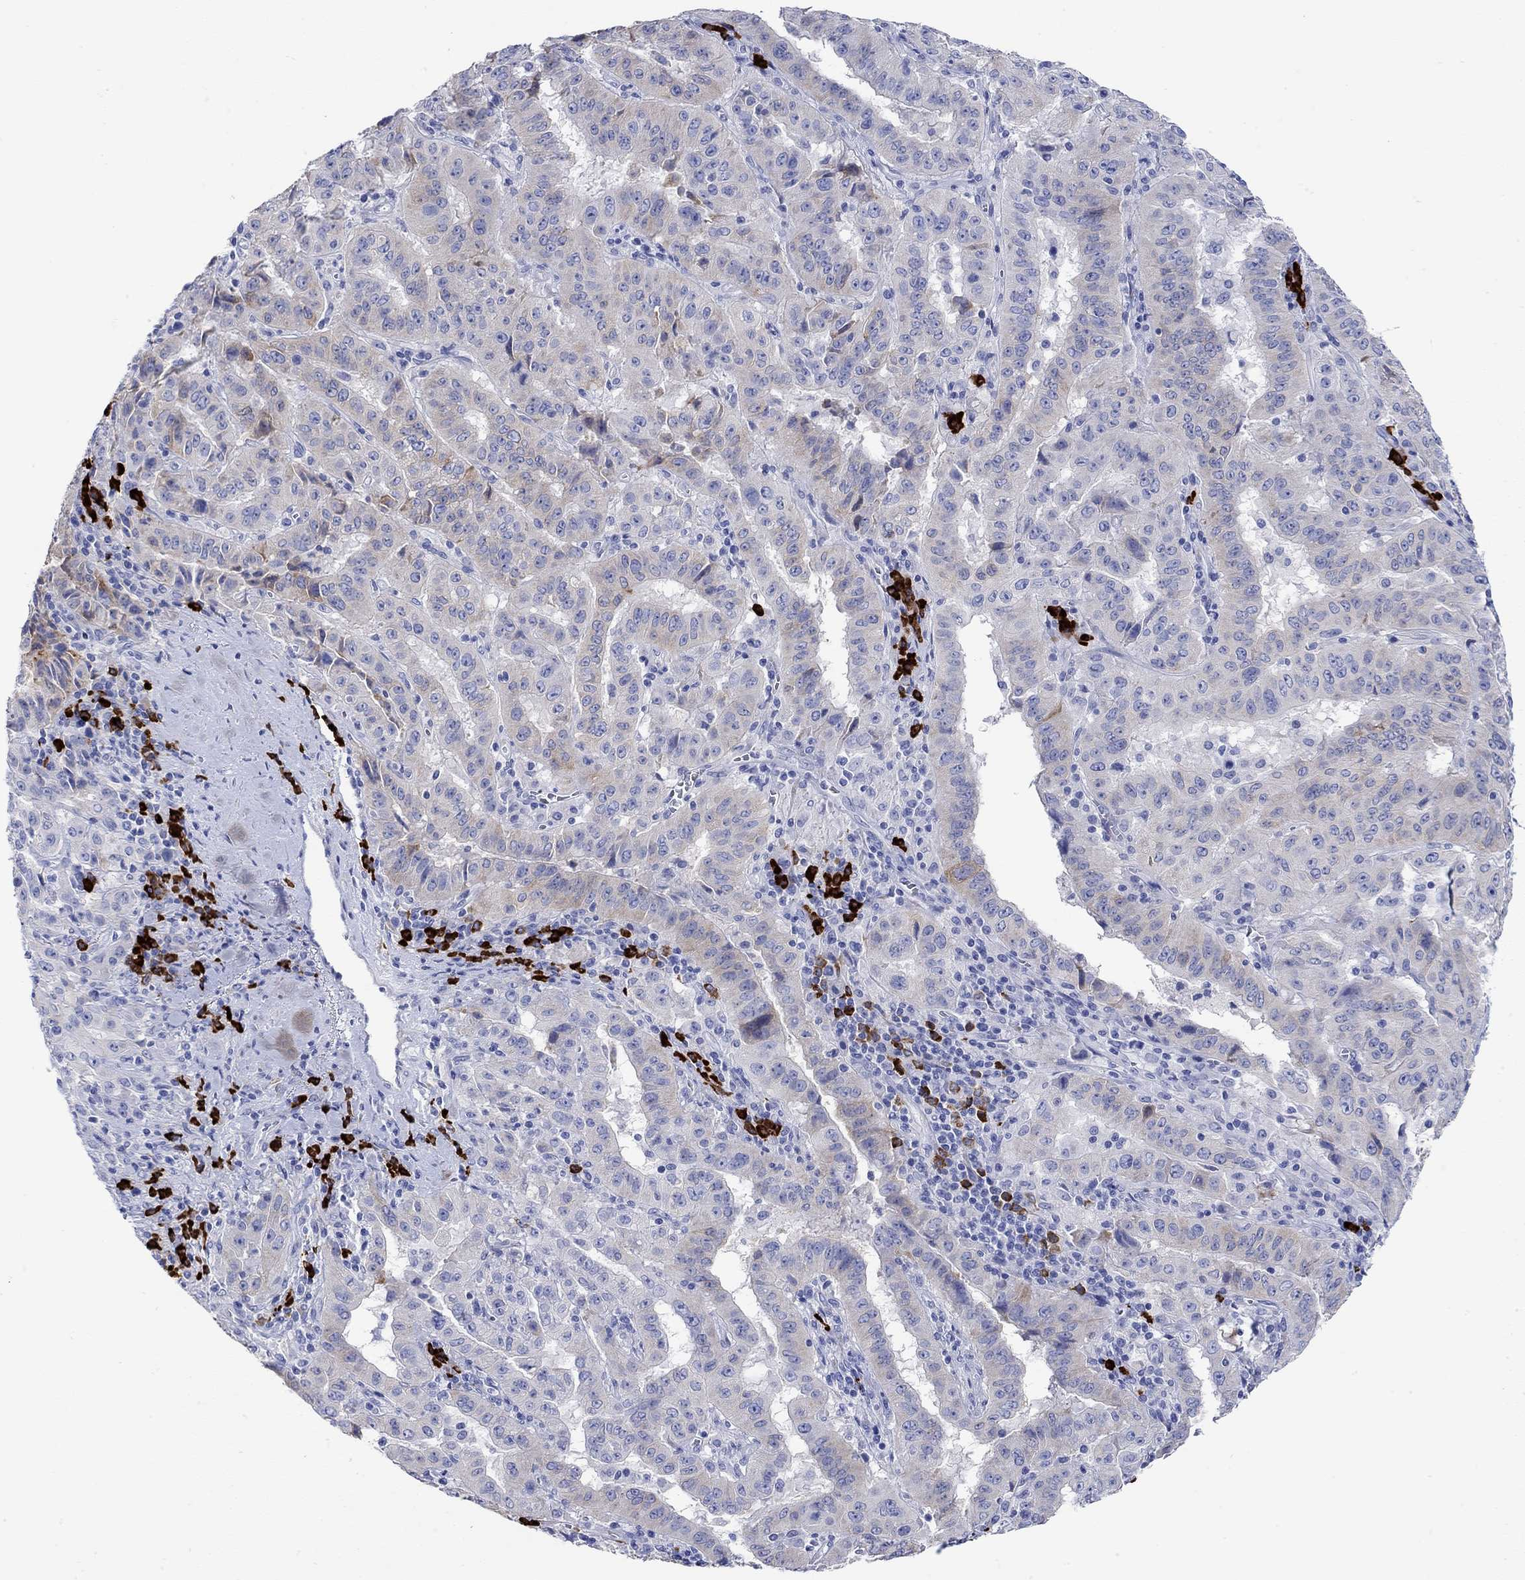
{"staining": {"intensity": "weak", "quantity": "<25%", "location": "cytoplasmic/membranous"}, "tissue": "pancreatic cancer", "cell_type": "Tumor cells", "image_type": "cancer", "snomed": [{"axis": "morphology", "description": "Adenocarcinoma, NOS"}, {"axis": "topography", "description": "Pancreas"}], "caption": "Tumor cells show no significant protein staining in adenocarcinoma (pancreatic).", "gene": "P2RY6", "patient": {"sex": "male", "age": 63}}